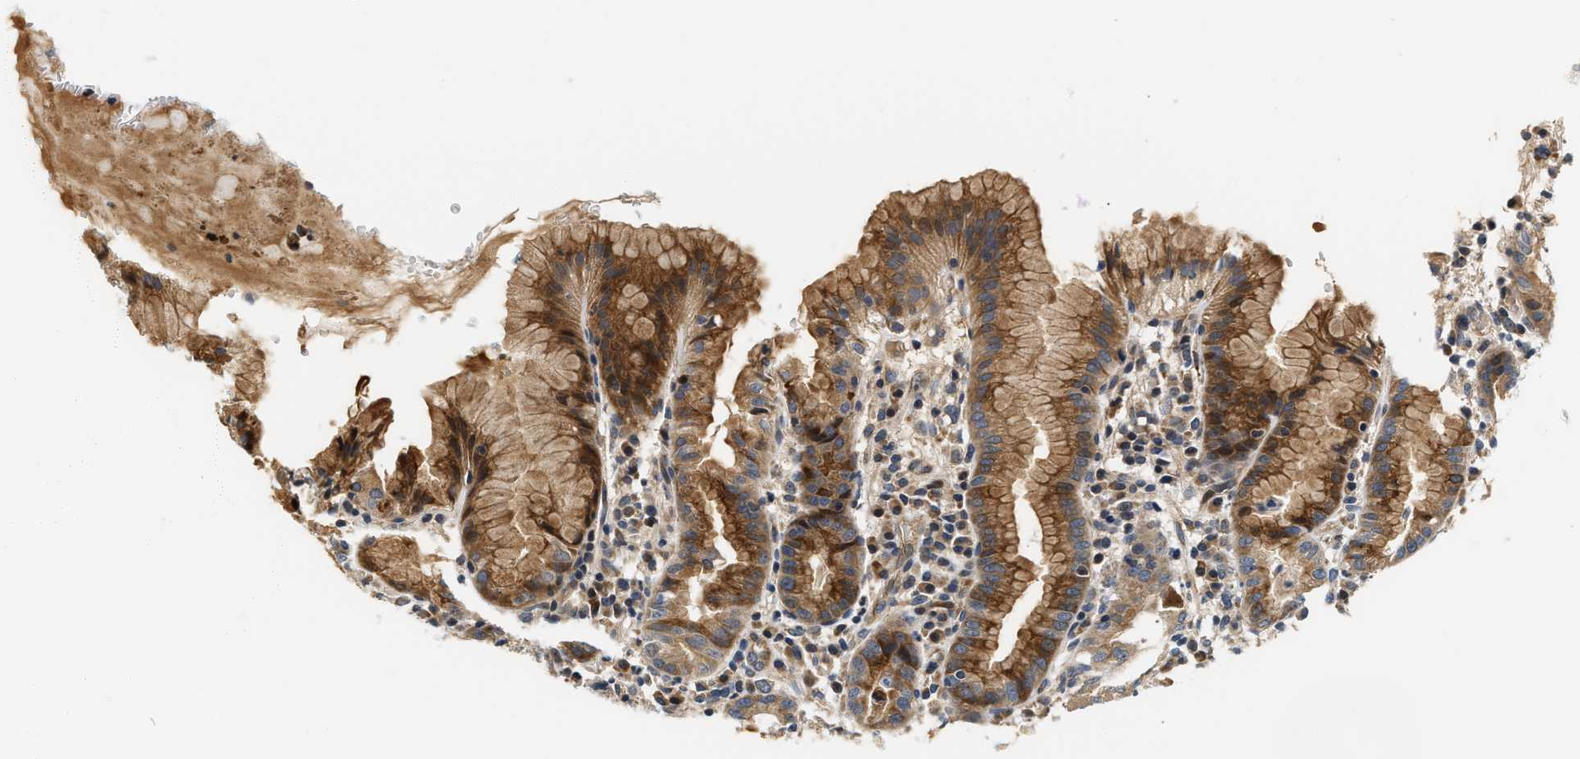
{"staining": {"intensity": "moderate", "quantity": ">75%", "location": "cytoplasmic/membranous"}, "tissue": "stomach", "cell_type": "Glandular cells", "image_type": "normal", "snomed": [{"axis": "morphology", "description": "Normal tissue, NOS"}, {"axis": "topography", "description": "Stomach"}, {"axis": "topography", "description": "Stomach, lower"}], "caption": "Protein expression analysis of unremarkable stomach demonstrates moderate cytoplasmic/membranous expression in approximately >75% of glandular cells.", "gene": "TNIP2", "patient": {"sex": "female", "age": 75}}